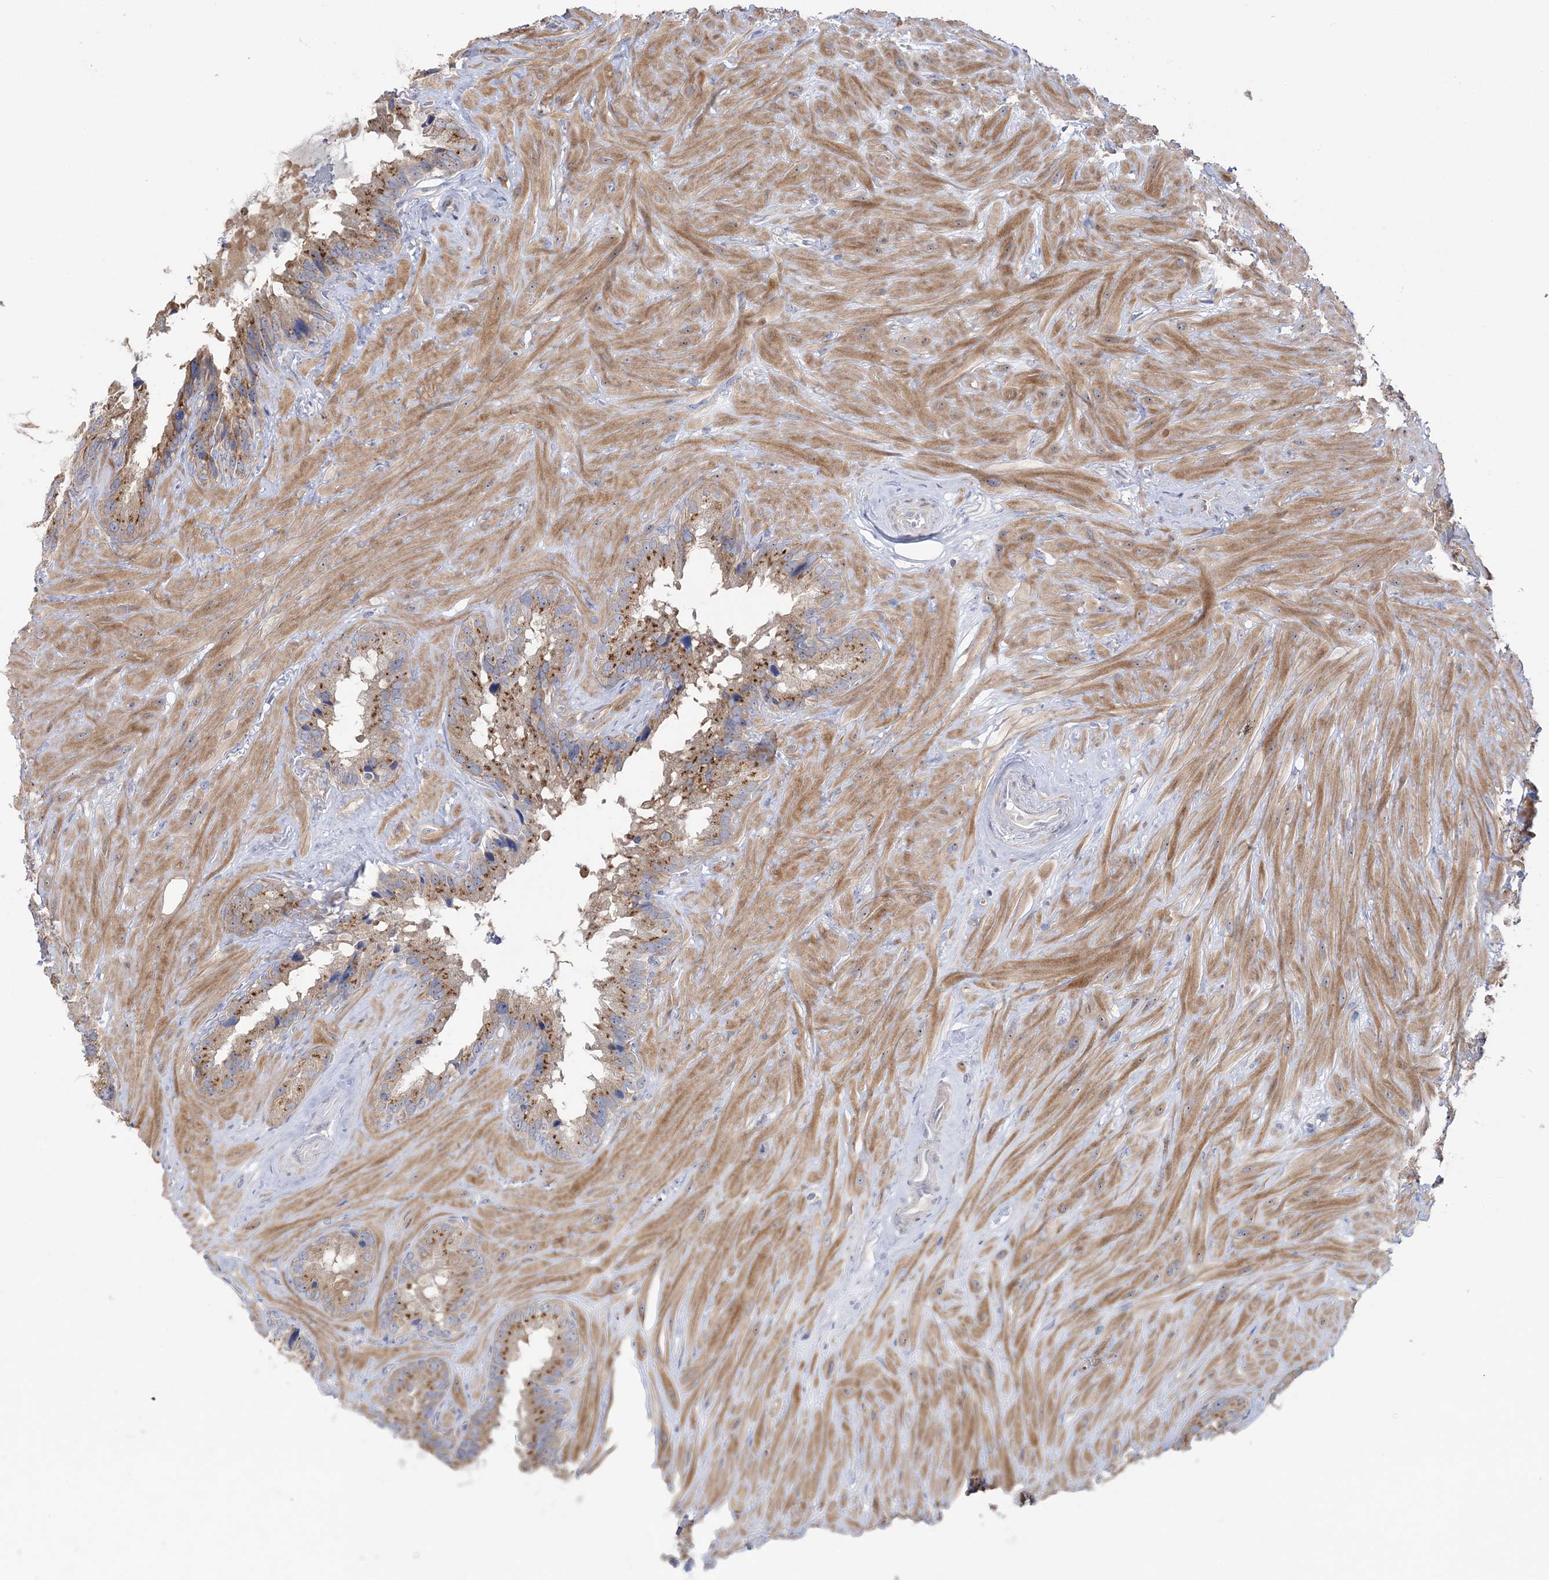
{"staining": {"intensity": "moderate", "quantity": ">75%", "location": "cytoplasmic/membranous"}, "tissue": "seminal vesicle", "cell_type": "Glandular cells", "image_type": "normal", "snomed": [{"axis": "morphology", "description": "Normal tissue, NOS"}, {"axis": "topography", "description": "Prostate"}, {"axis": "topography", "description": "Seminal veicle"}], "caption": "Immunohistochemistry (IHC) of normal human seminal vesicle shows medium levels of moderate cytoplasmic/membranous staining in approximately >75% of glandular cells. The staining was performed using DAB (3,3'-diaminobenzidine), with brown indicating positive protein expression. Nuclei are stained blue with hematoxylin.", "gene": "MMADHC", "patient": {"sex": "male", "age": 68}}